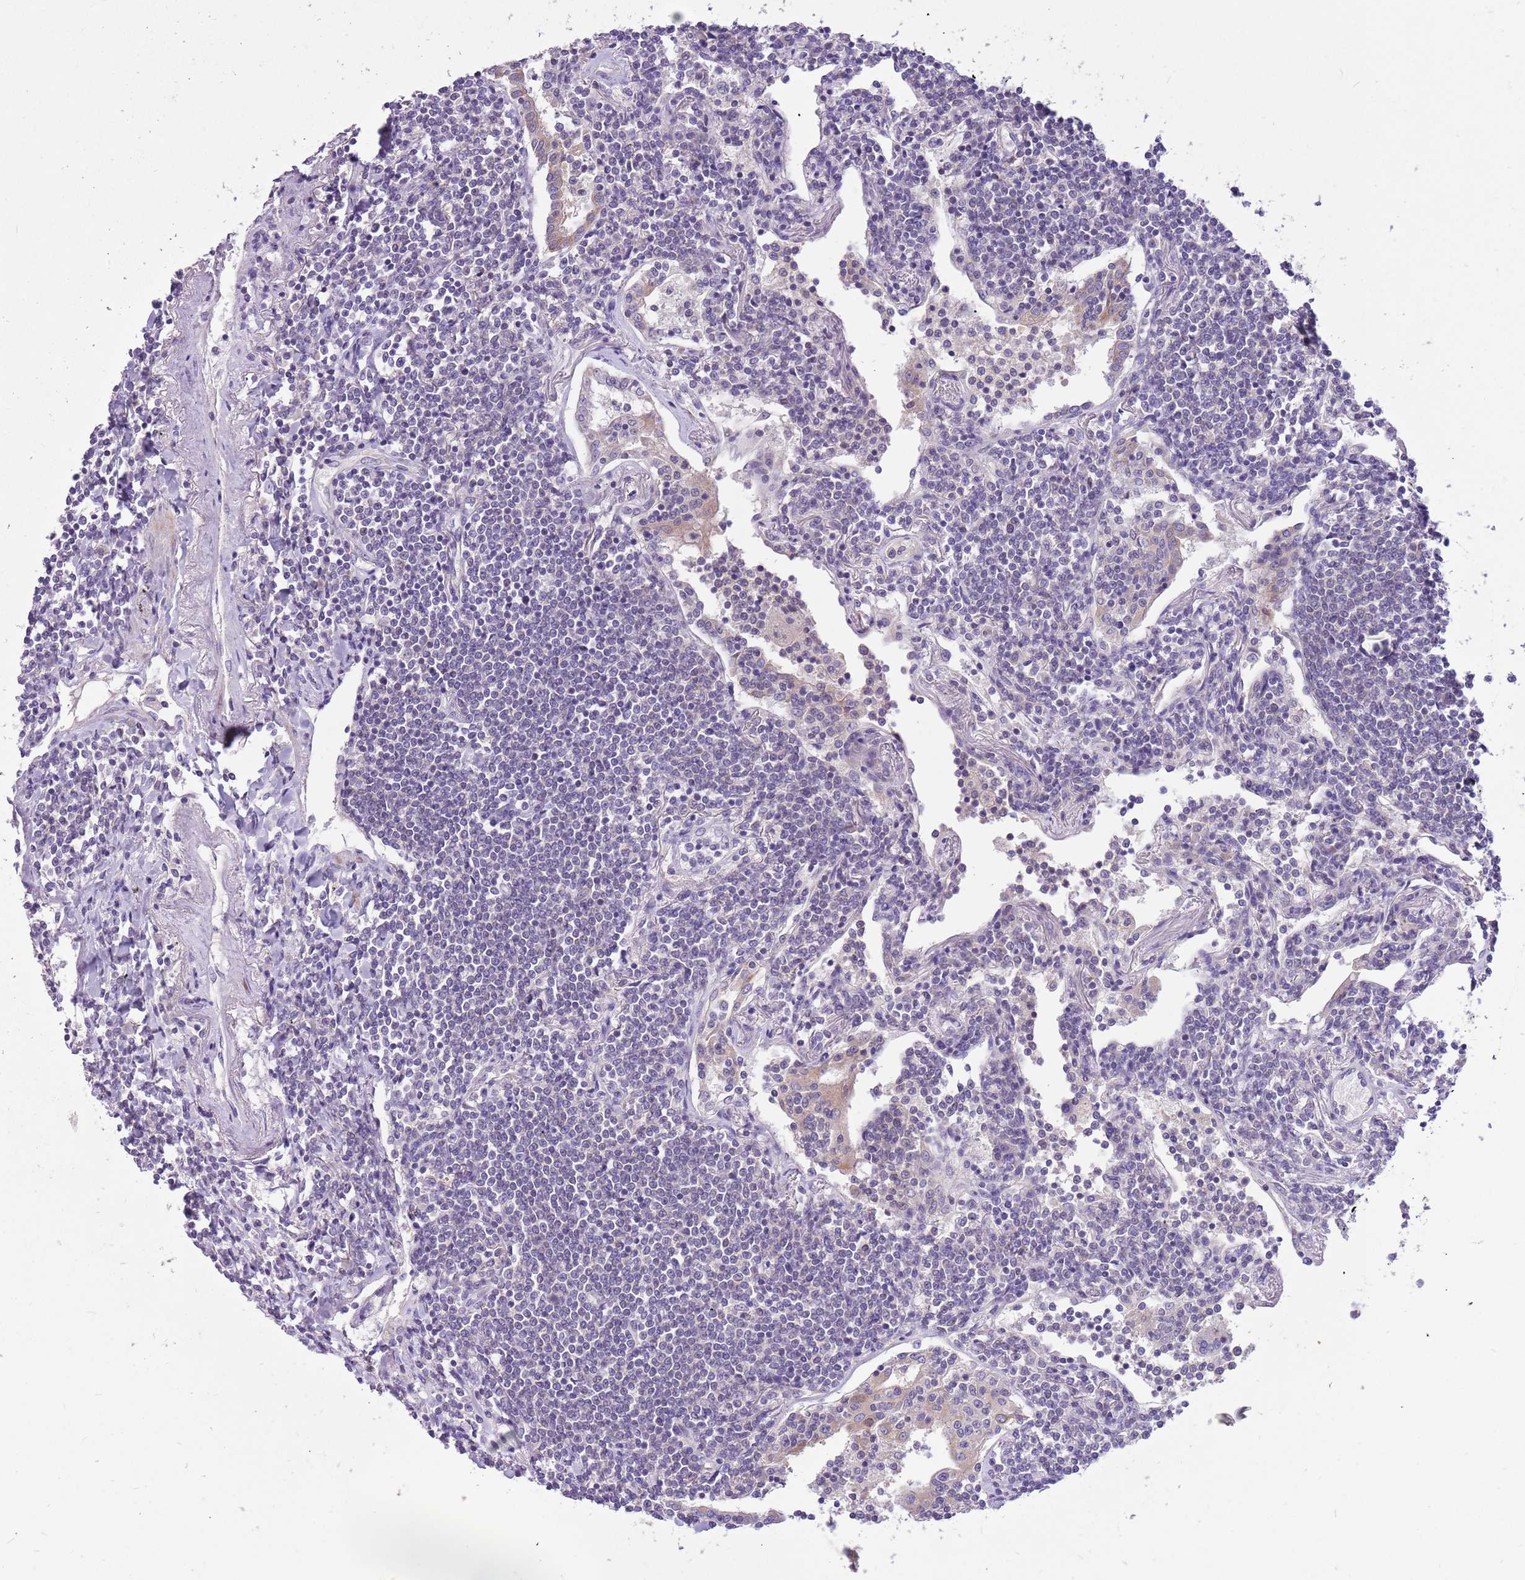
{"staining": {"intensity": "negative", "quantity": "none", "location": "none"}, "tissue": "lymphoma", "cell_type": "Tumor cells", "image_type": "cancer", "snomed": [{"axis": "morphology", "description": "Malignant lymphoma, non-Hodgkin's type, Low grade"}, {"axis": "topography", "description": "Lung"}], "caption": "Immunohistochemistry (IHC) photomicrograph of malignant lymphoma, non-Hodgkin's type (low-grade) stained for a protein (brown), which displays no positivity in tumor cells.", "gene": "GLCE", "patient": {"sex": "female", "age": 71}}